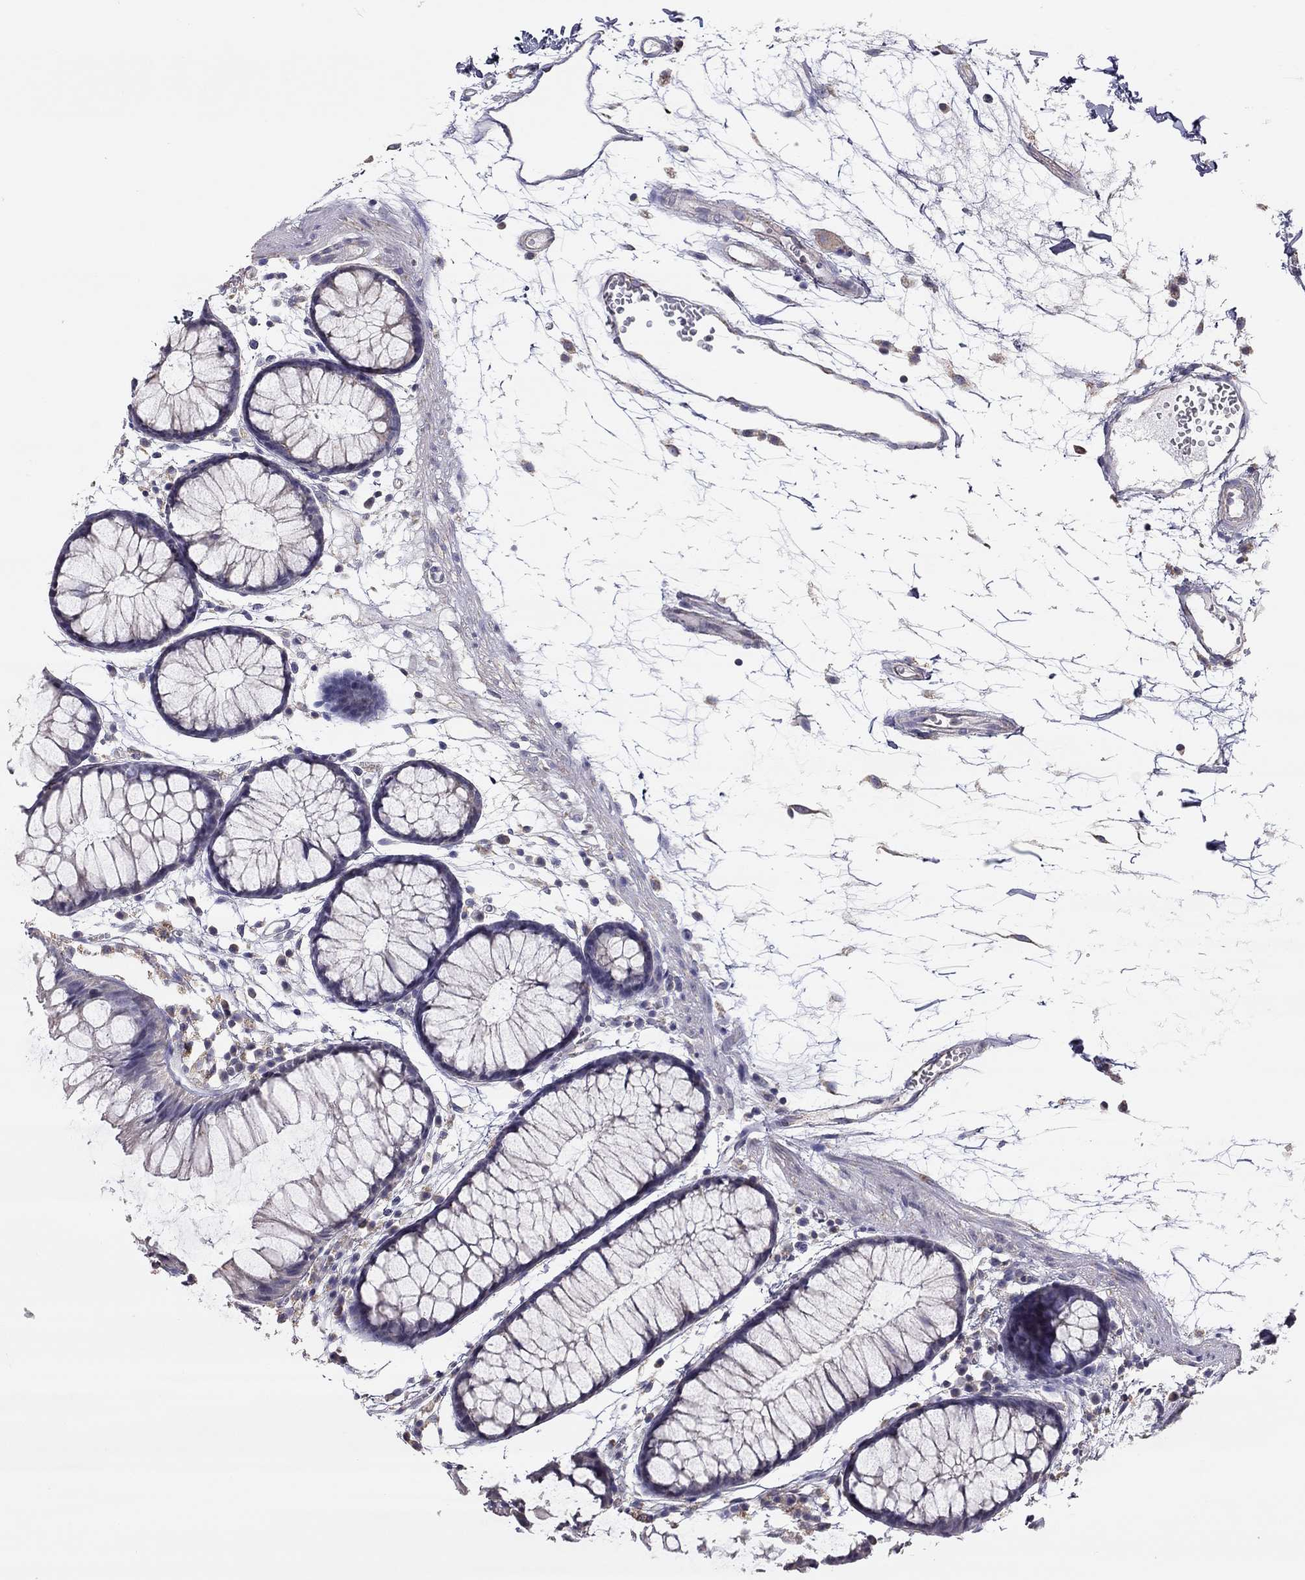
{"staining": {"intensity": "negative", "quantity": "none", "location": "none"}, "tissue": "colon", "cell_type": "Endothelial cells", "image_type": "normal", "snomed": [{"axis": "morphology", "description": "Normal tissue, NOS"}, {"axis": "morphology", "description": "Adenocarcinoma, NOS"}, {"axis": "topography", "description": "Colon"}], "caption": "Immunohistochemistry image of benign colon stained for a protein (brown), which displays no staining in endothelial cells. The staining is performed using DAB (3,3'-diaminobenzidine) brown chromogen with nuclei counter-stained in using hematoxylin.", "gene": "LRIT3", "patient": {"sex": "male", "age": 65}}